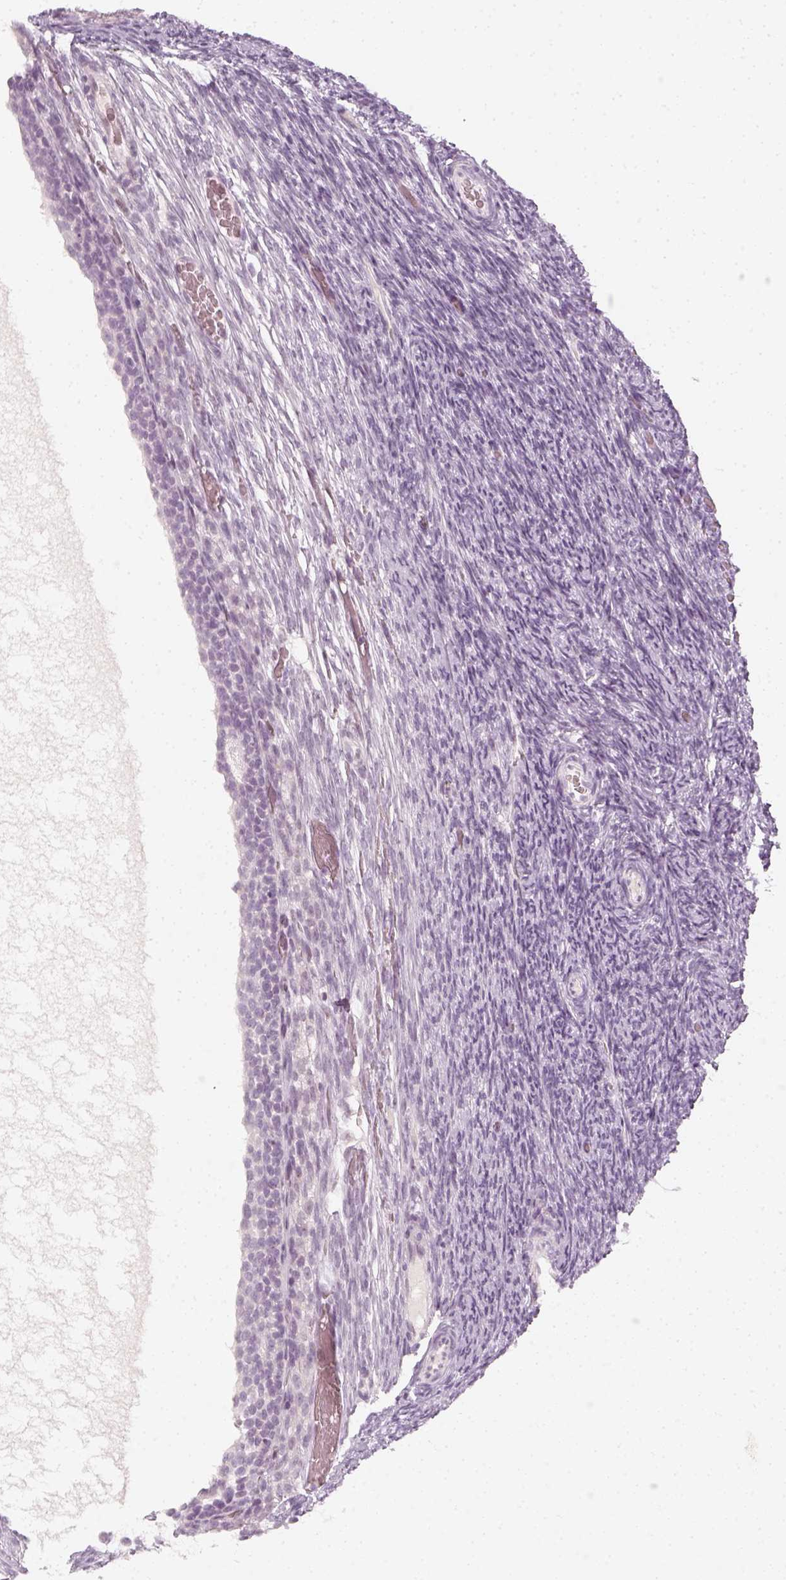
{"staining": {"intensity": "negative", "quantity": "none", "location": "none"}, "tissue": "ovary", "cell_type": "Follicle cells", "image_type": "normal", "snomed": [{"axis": "morphology", "description": "Normal tissue, NOS"}, {"axis": "topography", "description": "Ovary"}], "caption": "This is an immunohistochemistry (IHC) micrograph of normal human ovary. There is no staining in follicle cells.", "gene": "KRTAP2", "patient": {"sex": "female", "age": 34}}